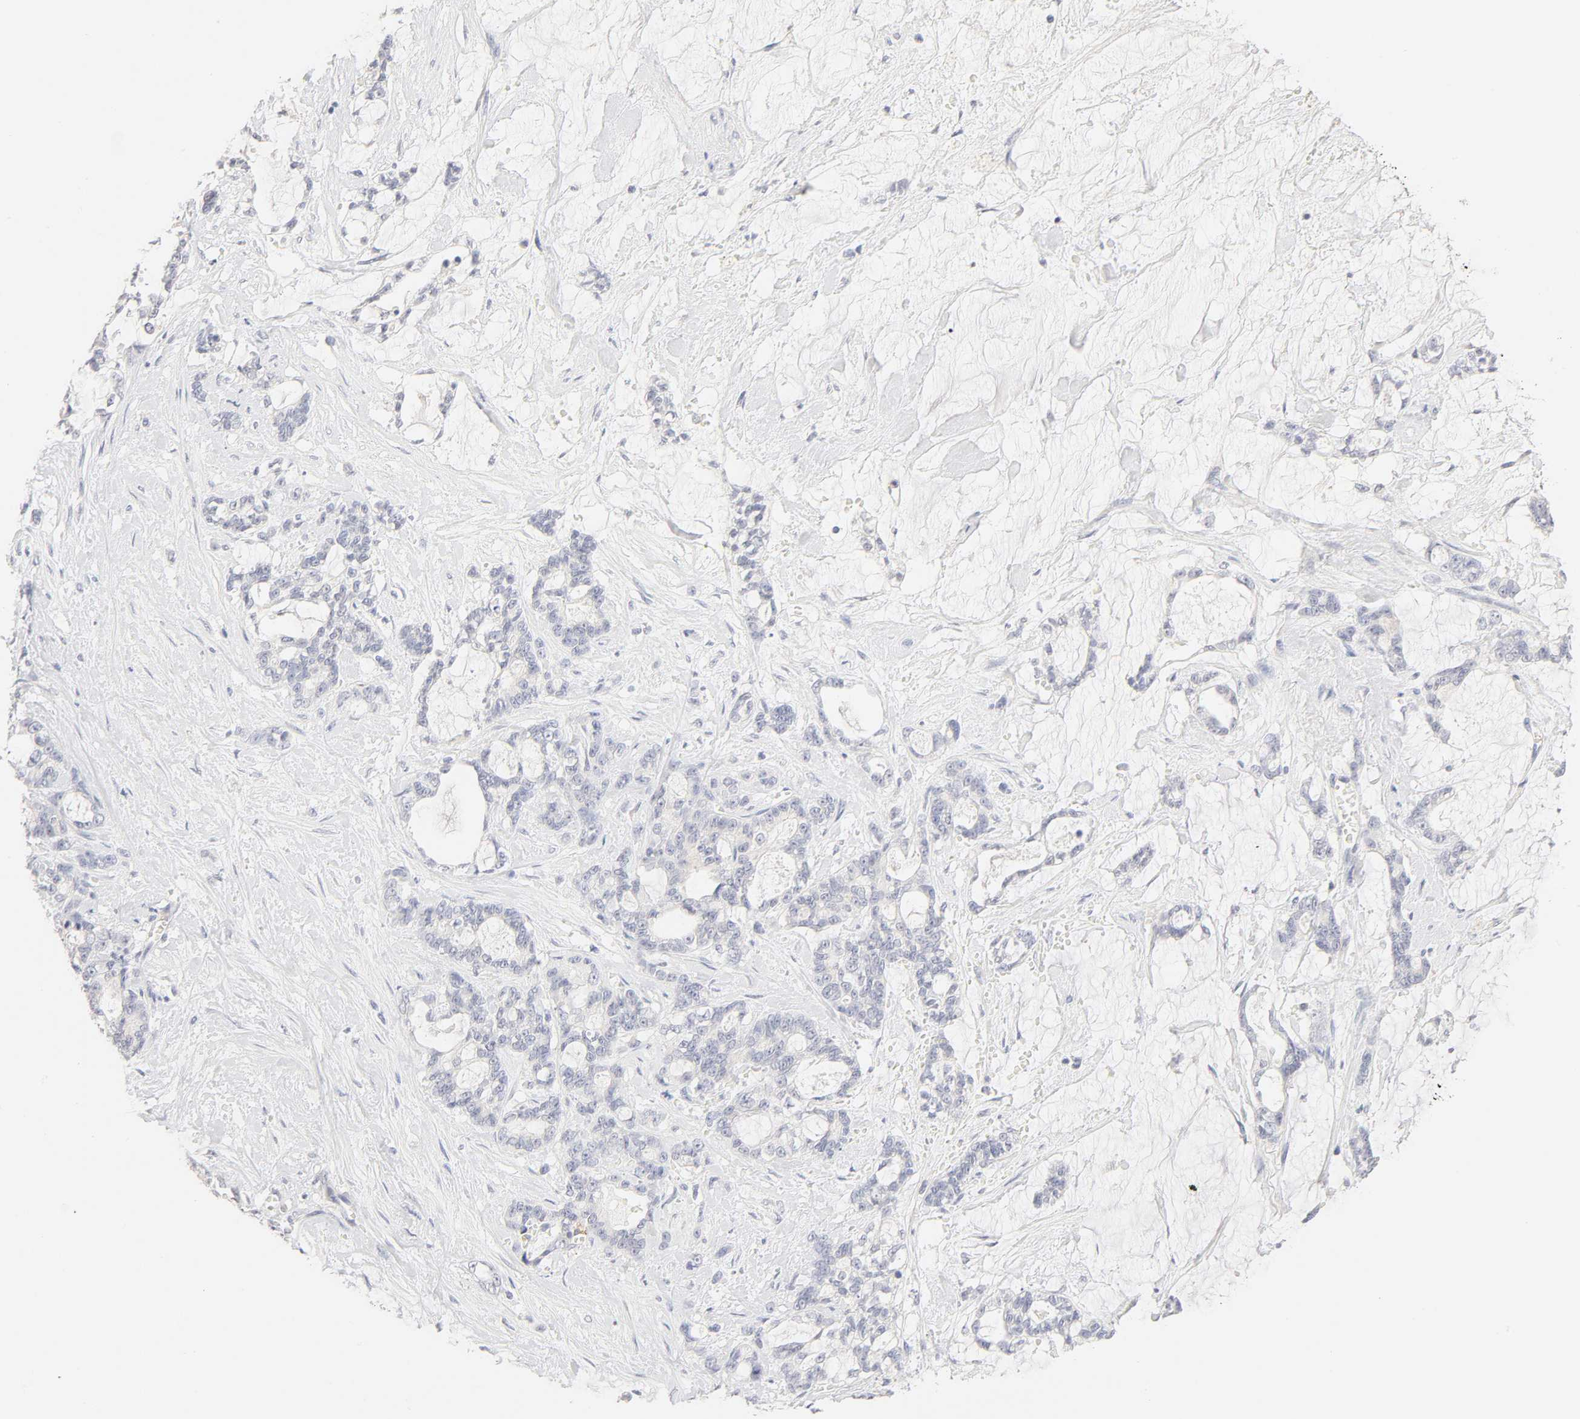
{"staining": {"intensity": "negative", "quantity": "none", "location": "none"}, "tissue": "pancreatic cancer", "cell_type": "Tumor cells", "image_type": "cancer", "snomed": [{"axis": "morphology", "description": "Adenocarcinoma, NOS"}, {"axis": "topography", "description": "Pancreas"}], "caption": "Pancreatic adenocarcinoma was stained to show a protein in brown. There is no significant expression in tumor cells.", "gene": "CYP4B1", "patient": {"sex": "female", "age": 73}}